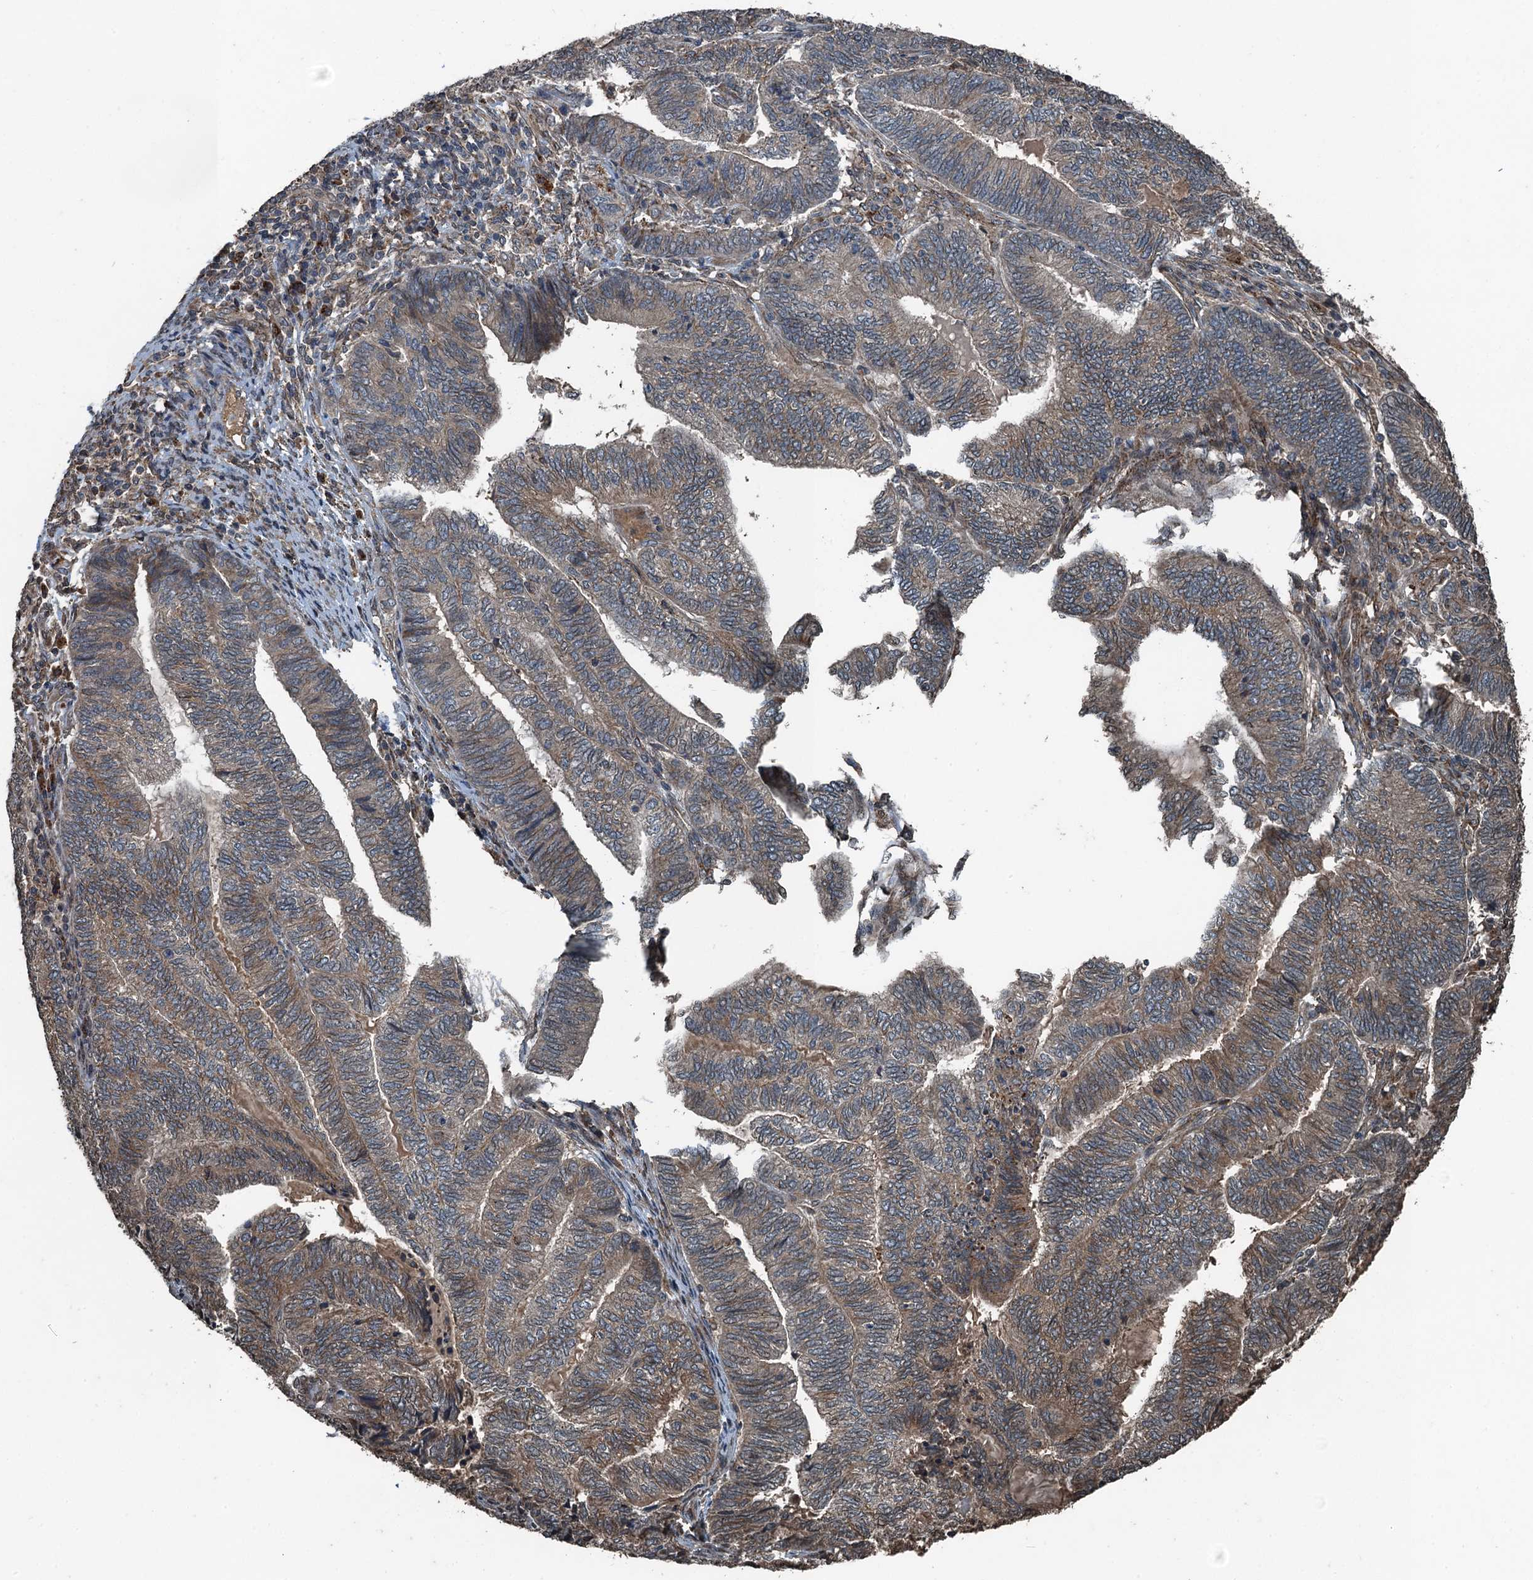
{"staining": {"intensity": "weak", "quantity": ">75%", "location": "cytoplasmic/membranous"}, "tissue": "endometrial cancer", "cell_type": "Tumor cells", "image_type": "cancer", "snomed": [{"axis": "morphology", "description": "Adenocarcinoma, NOS"}, {"axis": "topography", "description": "Uterus"}, {"axis": "topography", "description": "Endometrium"}], "caption": "A high-resolution histopathology image shows immunohistochemistry (IHC) staining of adenocarcinoma (endometrial), which exhibits weak cytoplasmic/membranous staining in about >75% of tumor cells.", "gene": "TCTN1", "patient": {"sex": "female", "age": 70}}